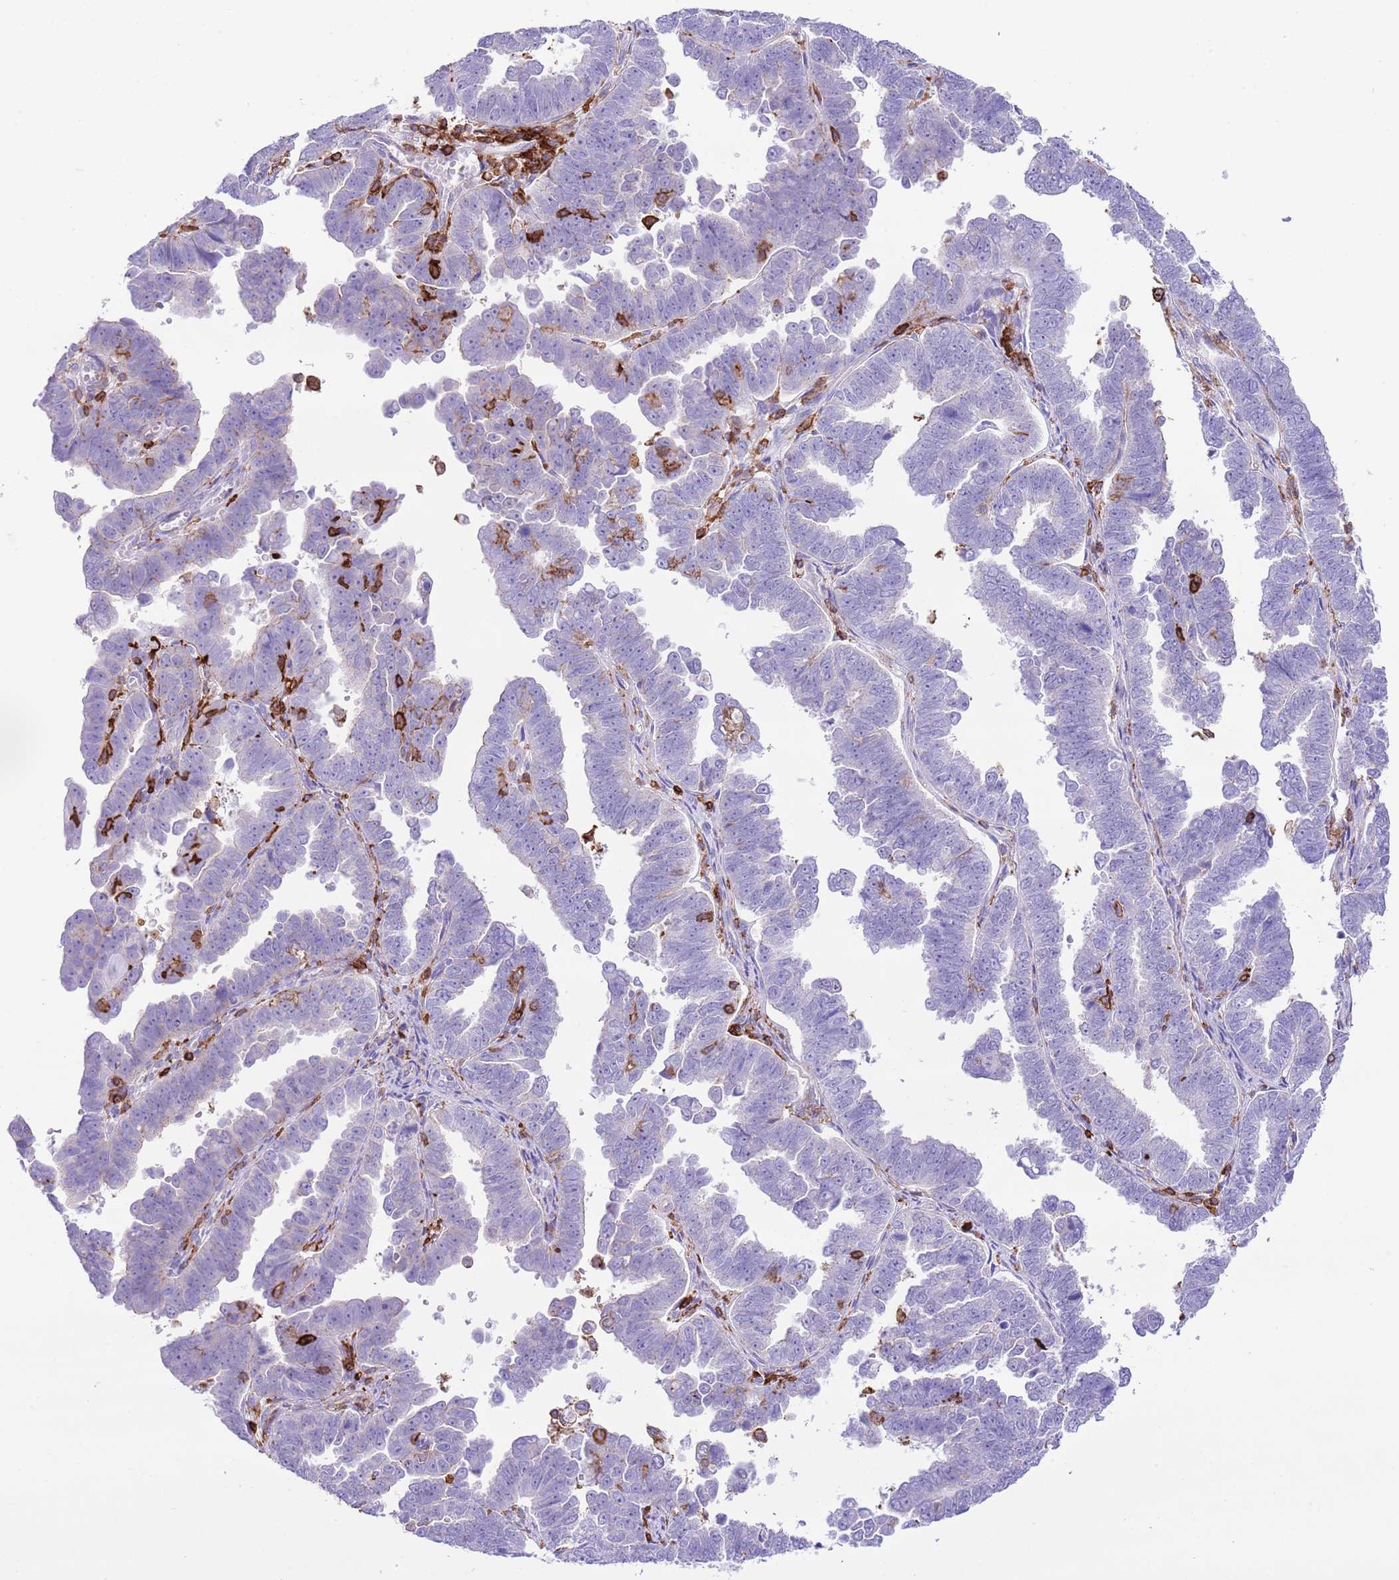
{"staining": {"intensity": "negative", "quantity": "none", "location": "none"}, "tissue": "endometrial cancer", "cell_type": "Tumor cells", "image_type": "cancer", "snomed": [{"axis": "morphology", "description": "Adenocarcinoma, NOS"}, {"axis": "topography", "description": "Endometrium"}], "caption": "Immunohistochemistry (IHC) photomicrograph of adenocarcinoma (endometrial) stained for a protein (brown), which demonstrates no expression in tumor cells.", "gene": "EFHD2", "patient": {"sex": "female", "age": 75}}